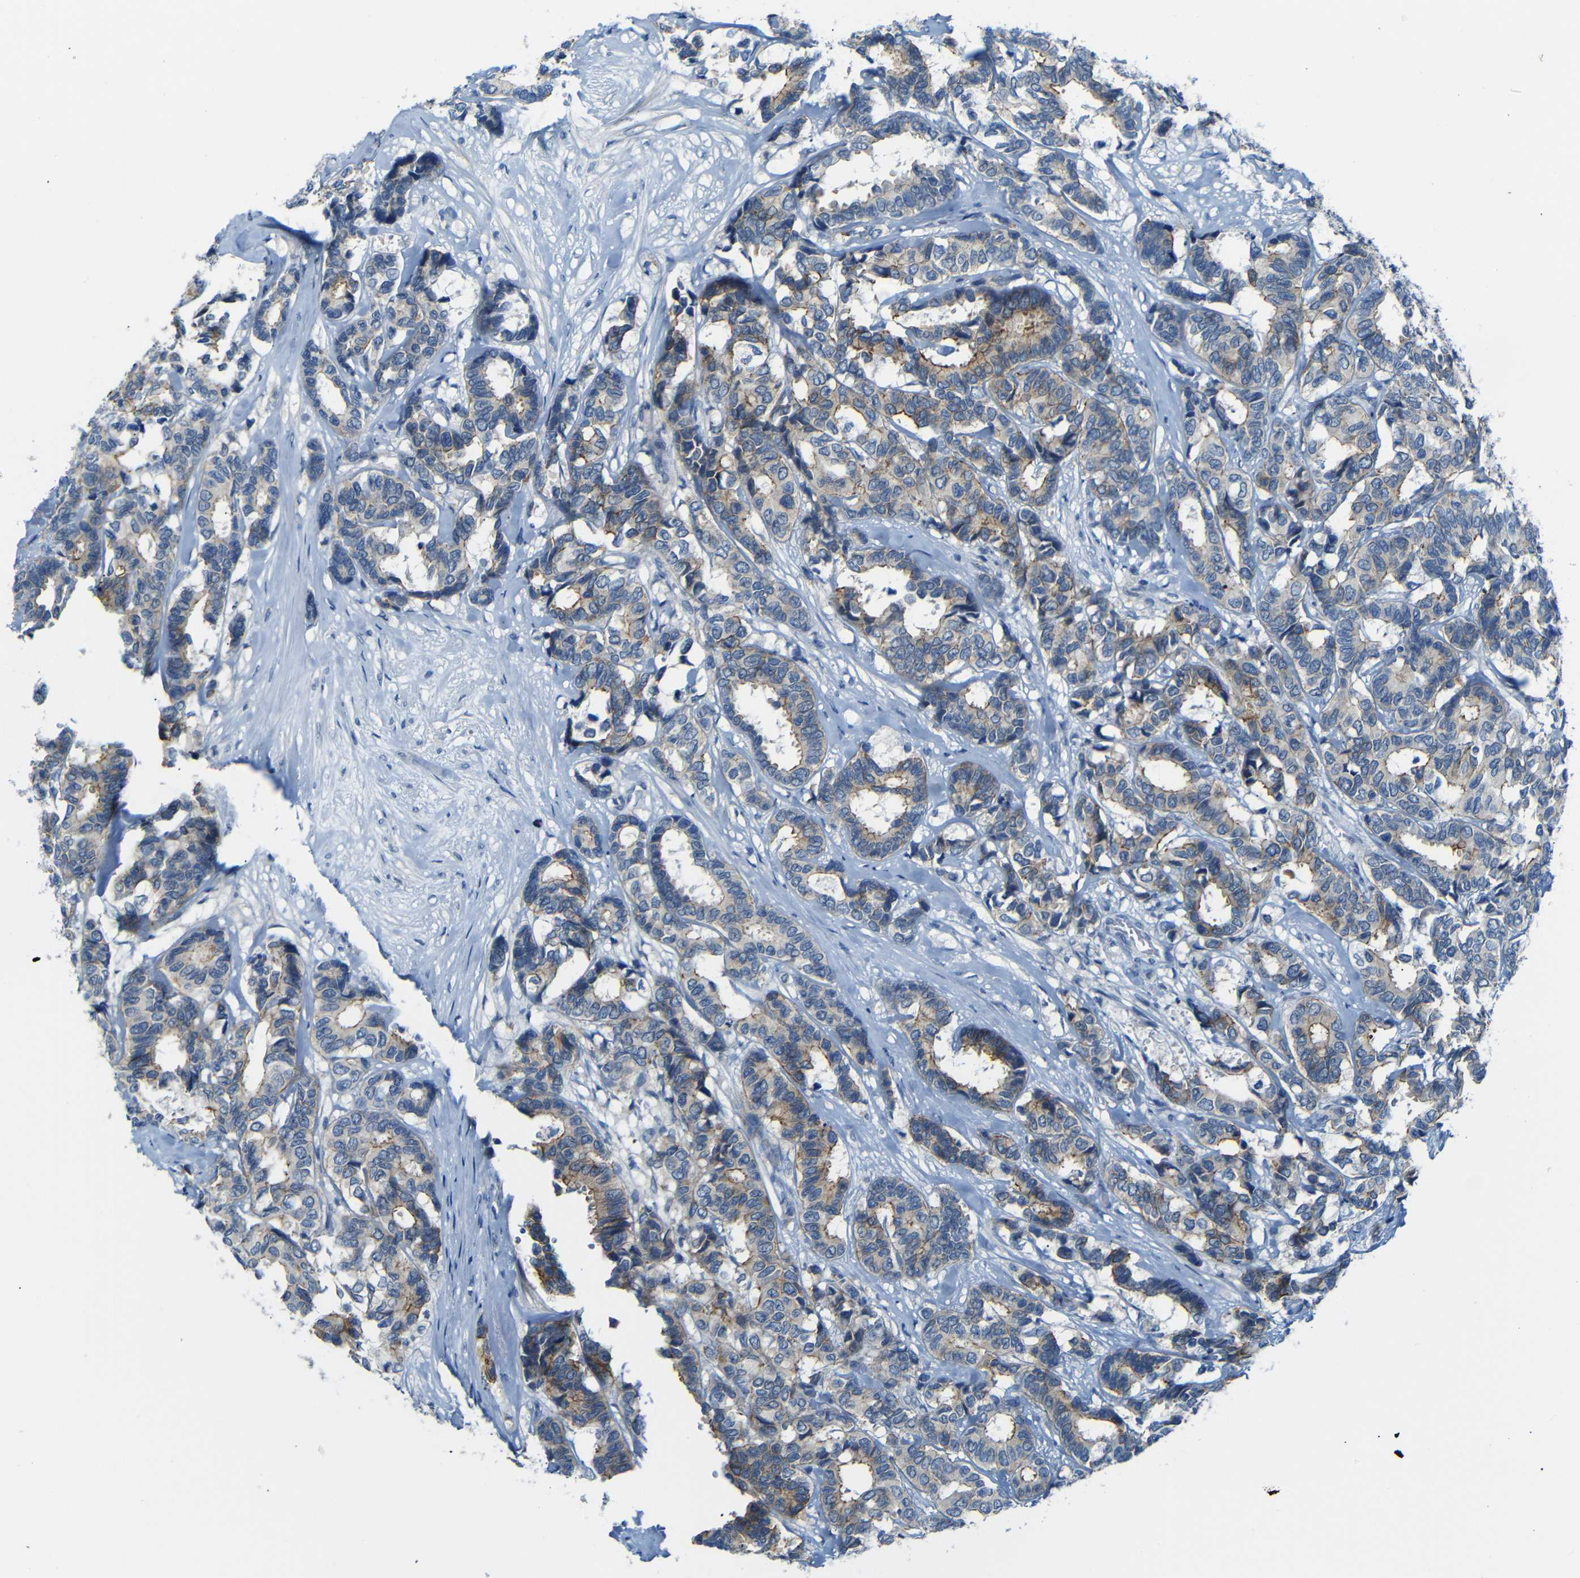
{"staining": {"intensity": "moderate", "quantity": ">75%", "location": "cytoplasmic/membranous"}, "tissue": "breast cancer", "cell_type": "Tumor cells", "image_type": "cancer", "snomed": [{"axis": "morphology", "description": "Duct carcinoma"}, {"axis": "topography", "description": "Breast"}], "caption": "Immunohistochemistry of breast cancer displays medium levels of moderate cytoplasmic/membranous staining in approximately >75% of tumor cells.", "gene": "ANK3", "patient": {"sex": "female", "age": 87}}